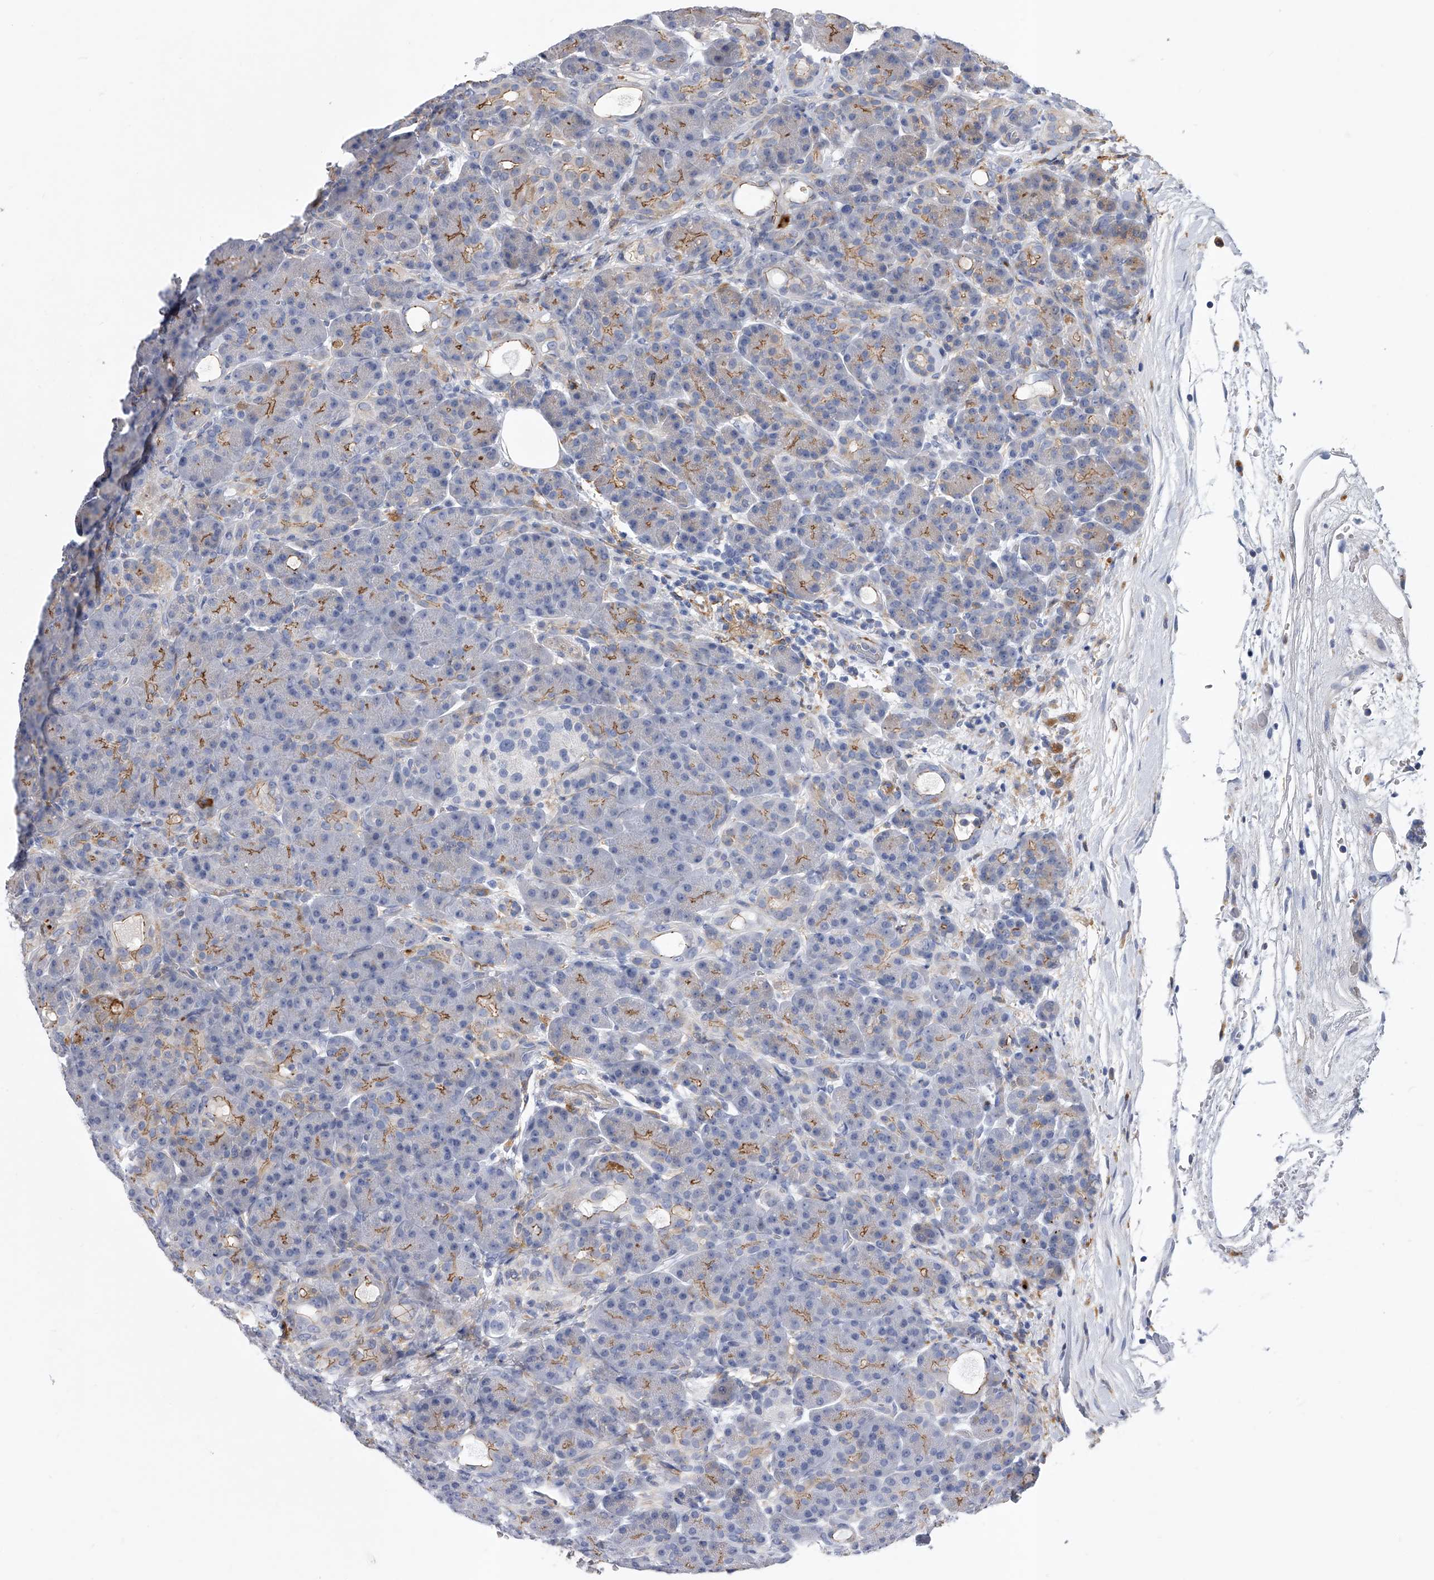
{"staining": {"intensity": "moderate", "quantity": "25%-75%", "location": "cytoplasmic/membranous"}, "tissue": "pancreas", "cell_type": "Exocrine glandular cells", "image_type": "normal", "snomed": [{"axis": "morphology", "description": "Normal tissue, NOS"}, {"axis": "topography", "description": "Pancreas"}], "caption": "The immunohistochemical stain labels moderate cytoplasmic/membranous positivity in exocrine glandular cells of unremarkable pancreas.", "gene": "ENSG00000250424", "patient": {"sex": "male", "age": 63}}